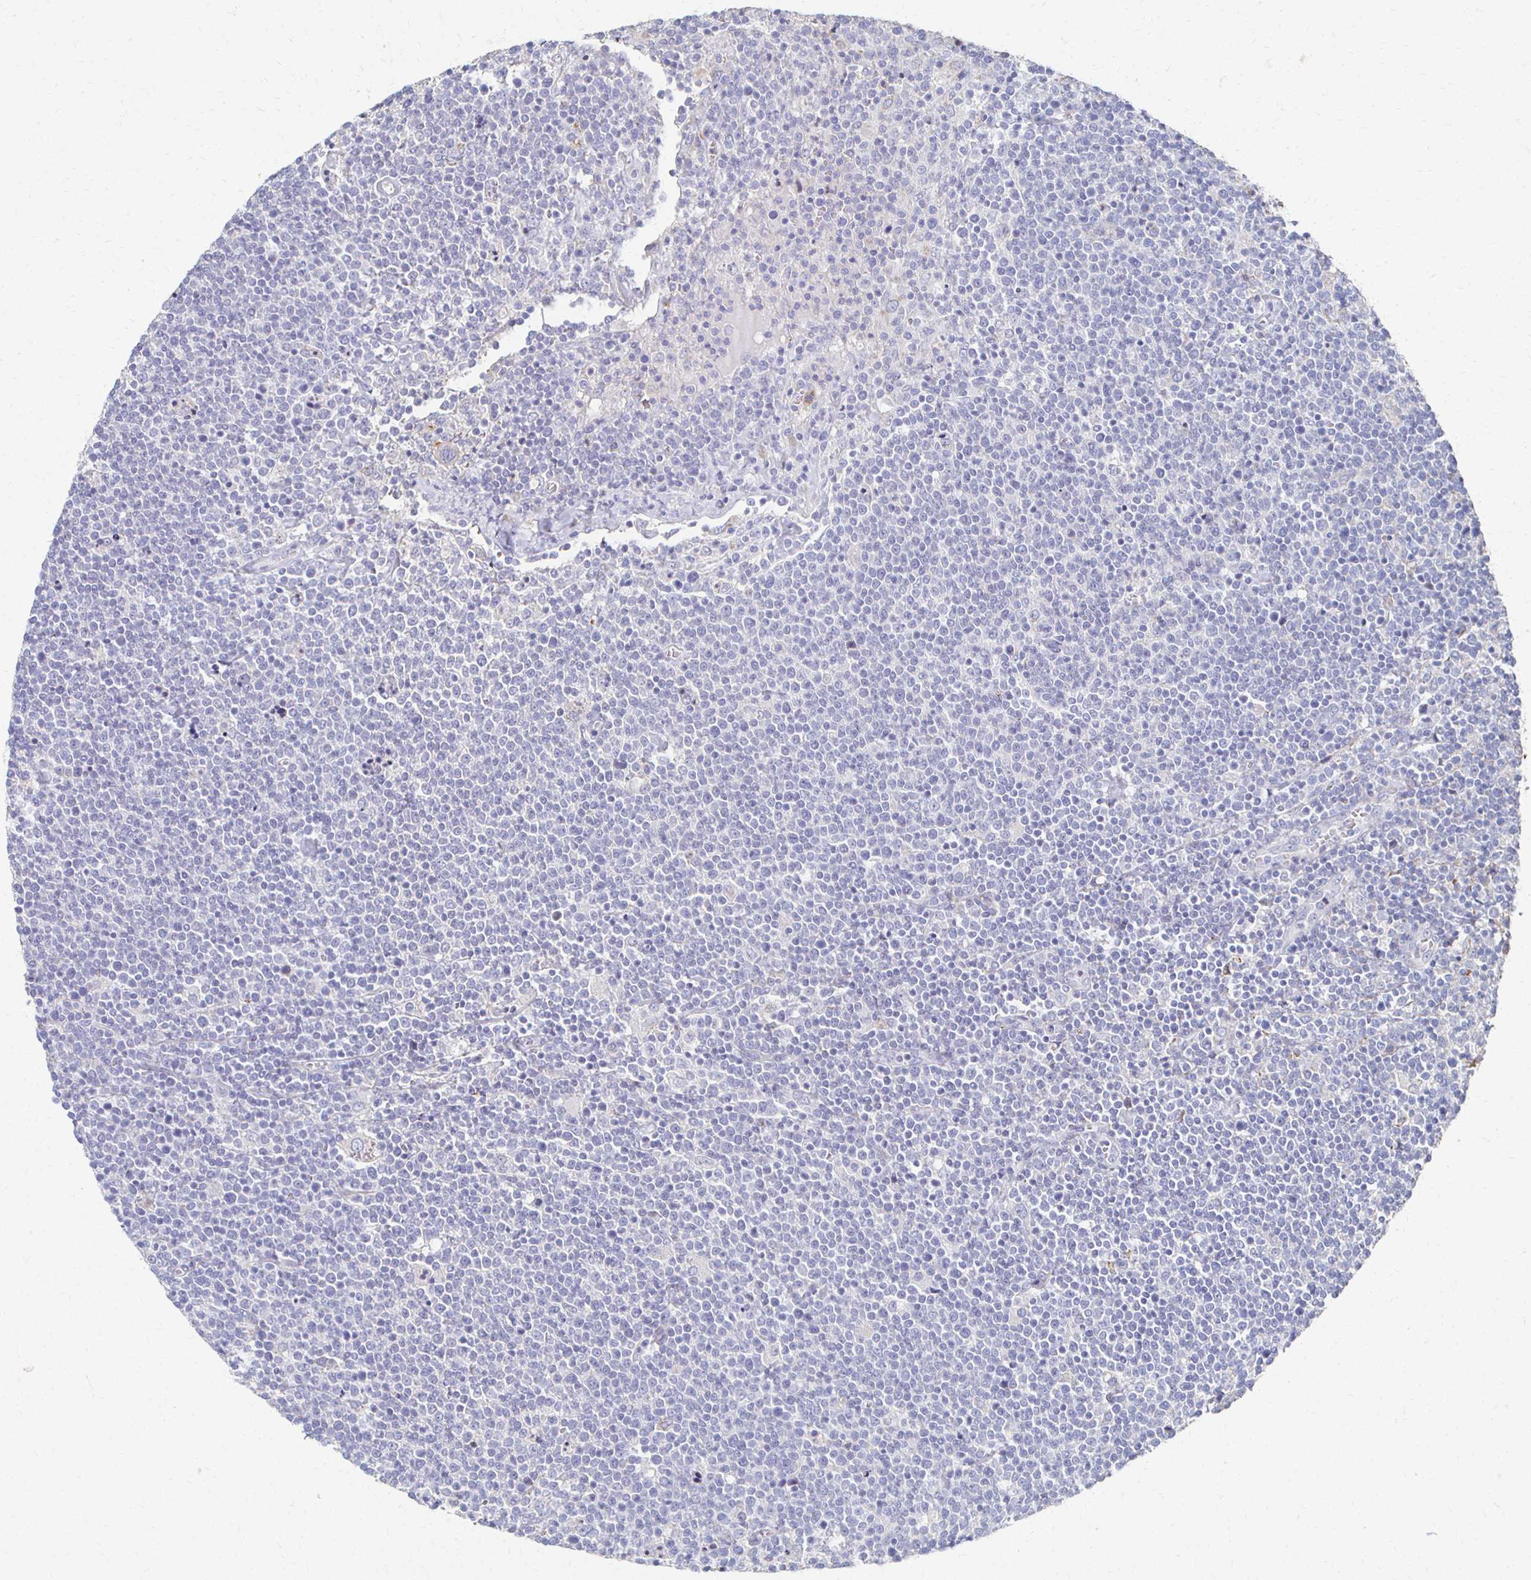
{"staining": {"intensity": "negative", "quantity": "none", "location": "none"}, "tissue": "lymphoma", "cell_type": "Tumor cells", "image_type": "cancer", "snomed": [{"axis": "morphology", "description": "Malignant lymphoma, non-Hodgkin's type, High grade"}, {"axis": "topography", "description": "Lymph node"}], "caption": "IHC of high-grade malignant lymphoma, non-Hodgkin's type reveals no staining in tumor cells.", "gene": "CX3CR1", "patient": {"sex": "male", "age": 61}}